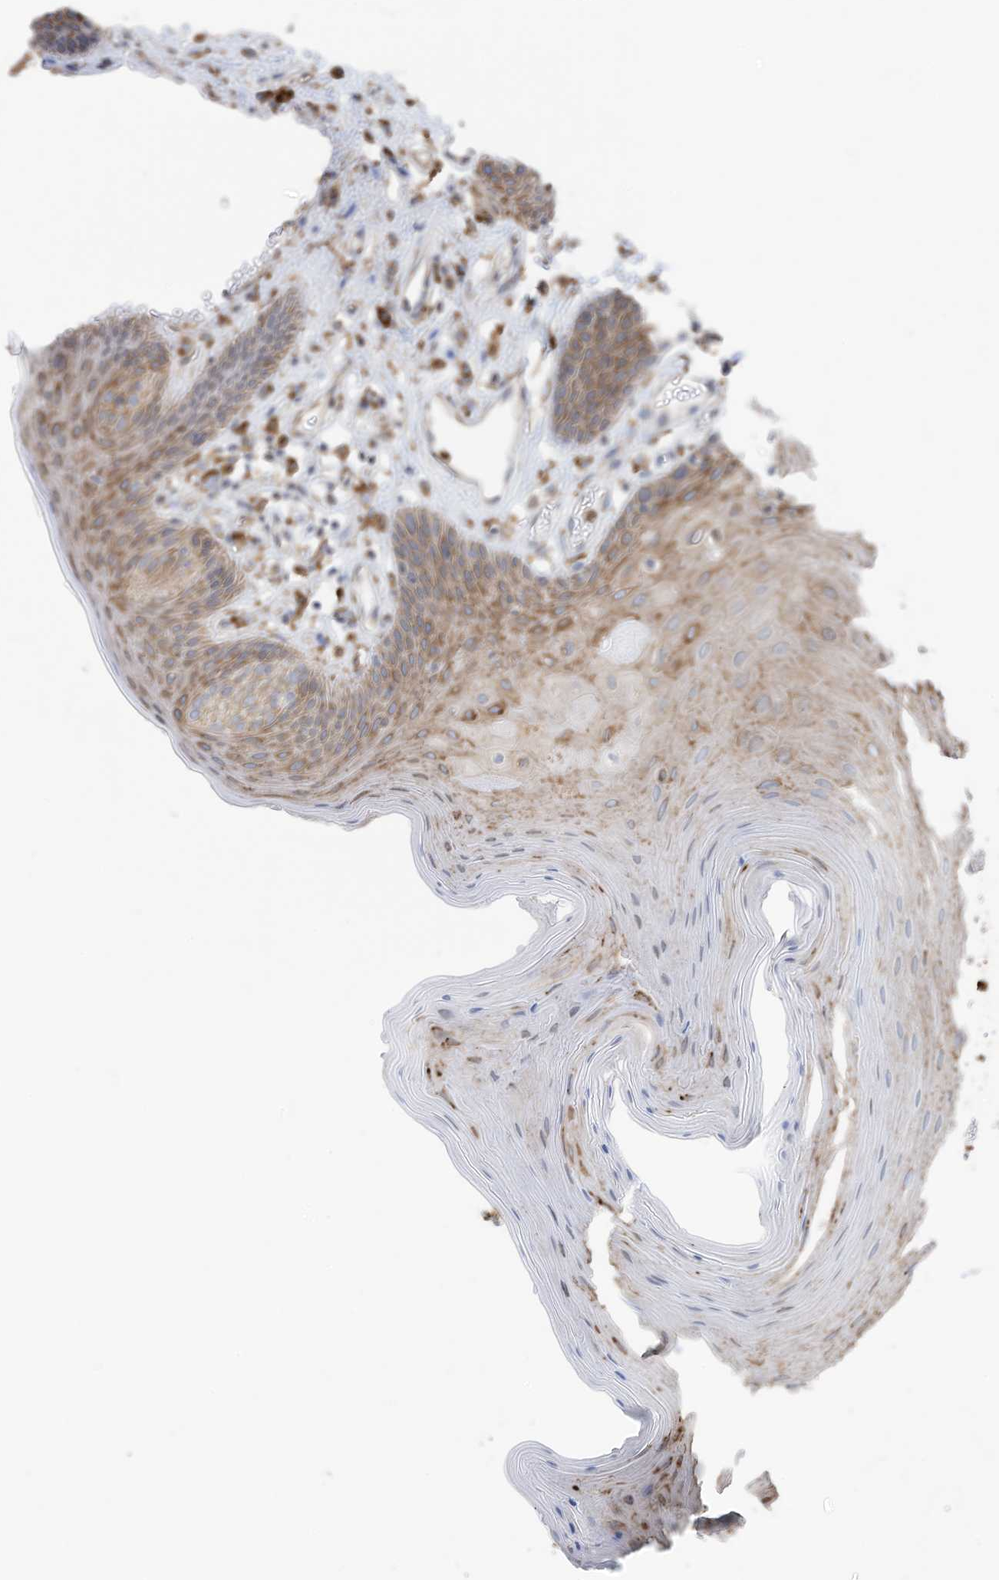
{"staining": {"intensity": "moderate", "quantity": ">75%", "location": "cytoplasmic/membranous"}, "tissue": "oral mucosa", "cell_type": "Squamous epithelial cells", "image_type": "normal", "snomed": [{"axis": "morphology", "description": "Normal tissue, NOS"}, {"axis": "morphology", "description": "Squamous cell carcinoma, NOS"}, {"axis": "topography", "description": "Skeletal muscle"}, {"axis": "topography", "description": "Oral tissue"}, {"axis": "topography", "description": "Salivary gland"}, {"axis": "topography", "description": "Head-Neck"}], "caption": "Benign oral mucosa exhibits moderate cytoplasmic/membranous staining in approximately >75% of squamous epithelial cells (DAB IHC, brown staining for protein, blue staining for nuclei)..", "gene": "ZNF354C", "patient": {"sex": "male", "age": 54}}